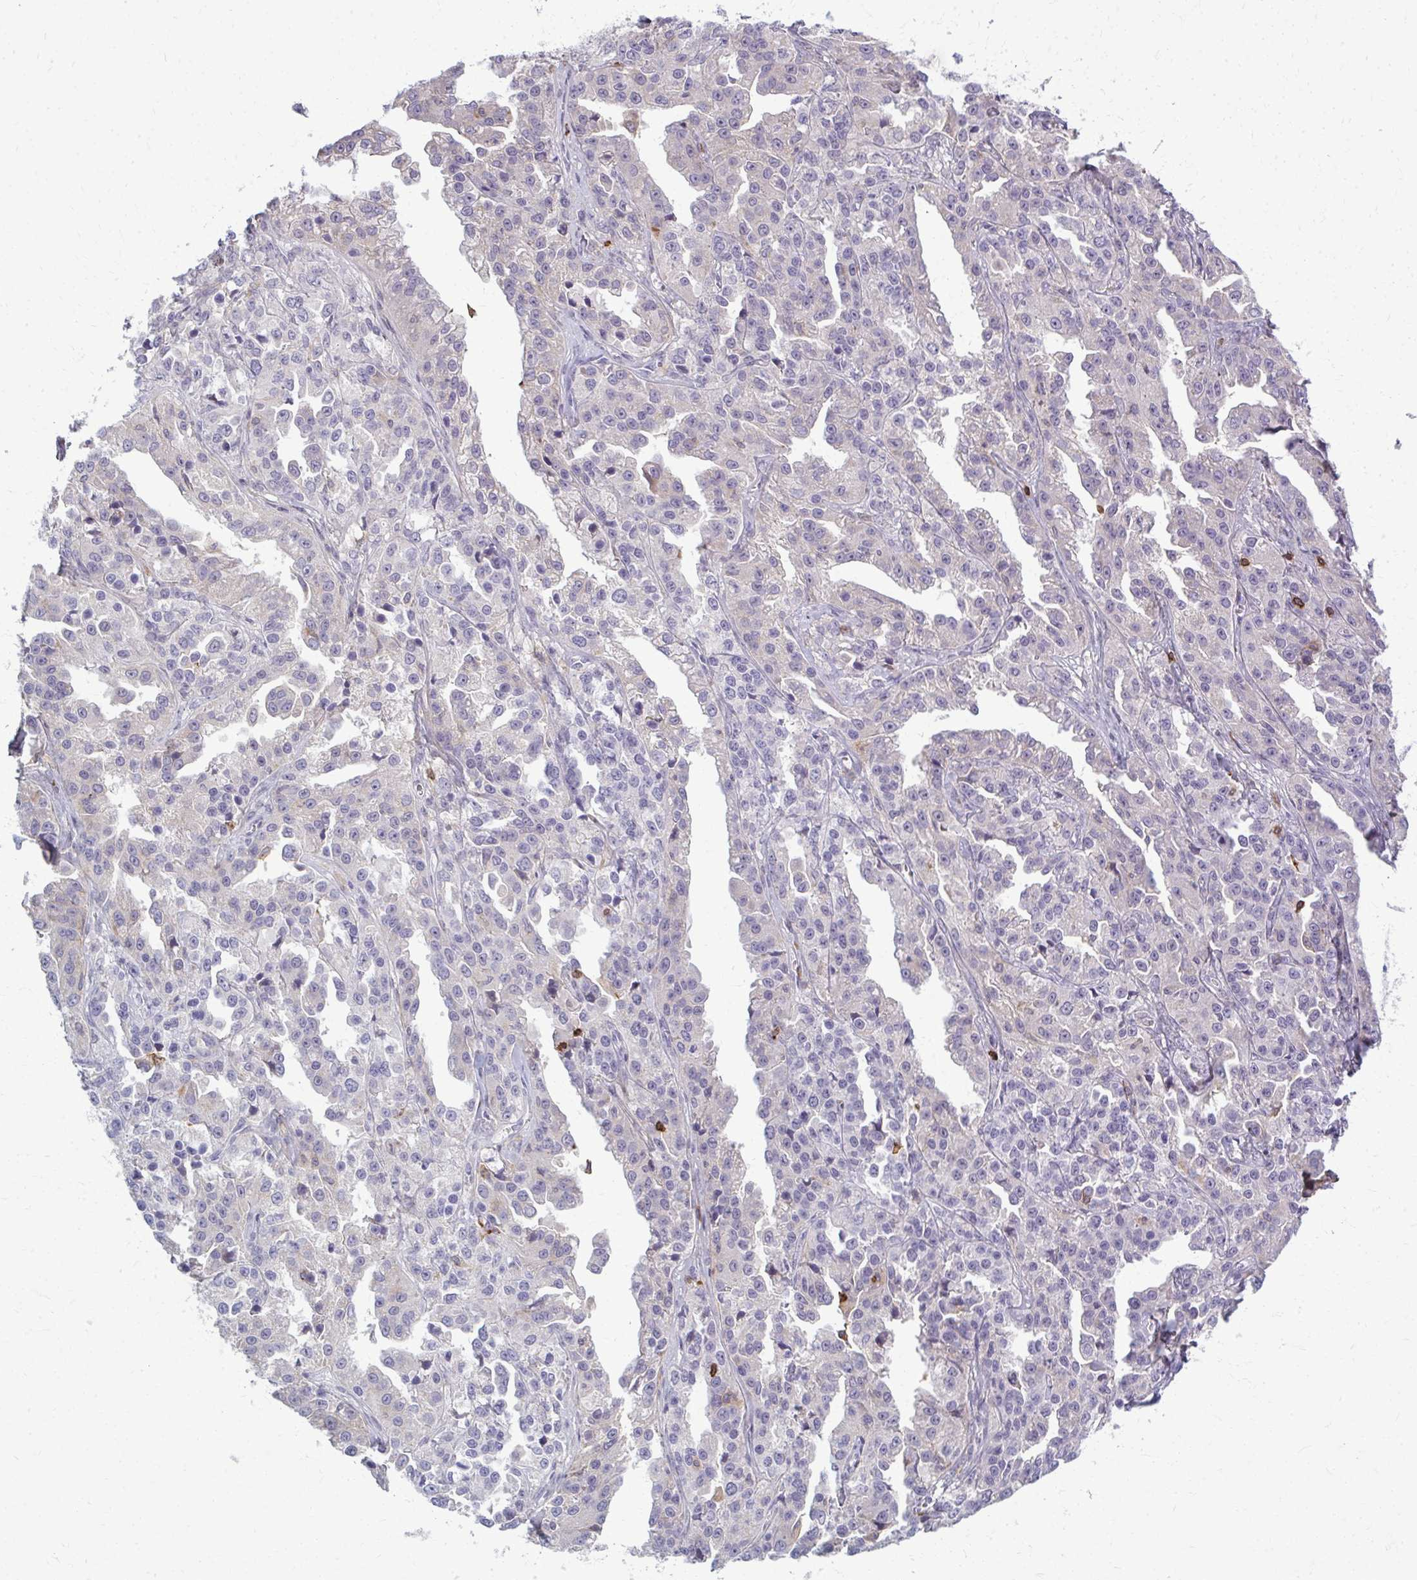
{"staining": {"intensity": "negative", "quantity": "none", "location": "none"}, "tissue": "ovarian cancer", "cell_type": "Tumor cells", "image_type": "cancer", "snomed": [{"axis": "morphology", "description": "Cystadenocarcinoma, serous, NOS"}, {"axis": "topography", "description": "Ovary"}], "caption": "An immunohistochemistry histopathology image of serous cystadenocarcinoma (ovarian) is shown. There is no staining in tumor cells of serous cystadenocarcinoma (ovarian).", "gene": "AP5M1", "patient": {"sex": "female", "age": 75}}